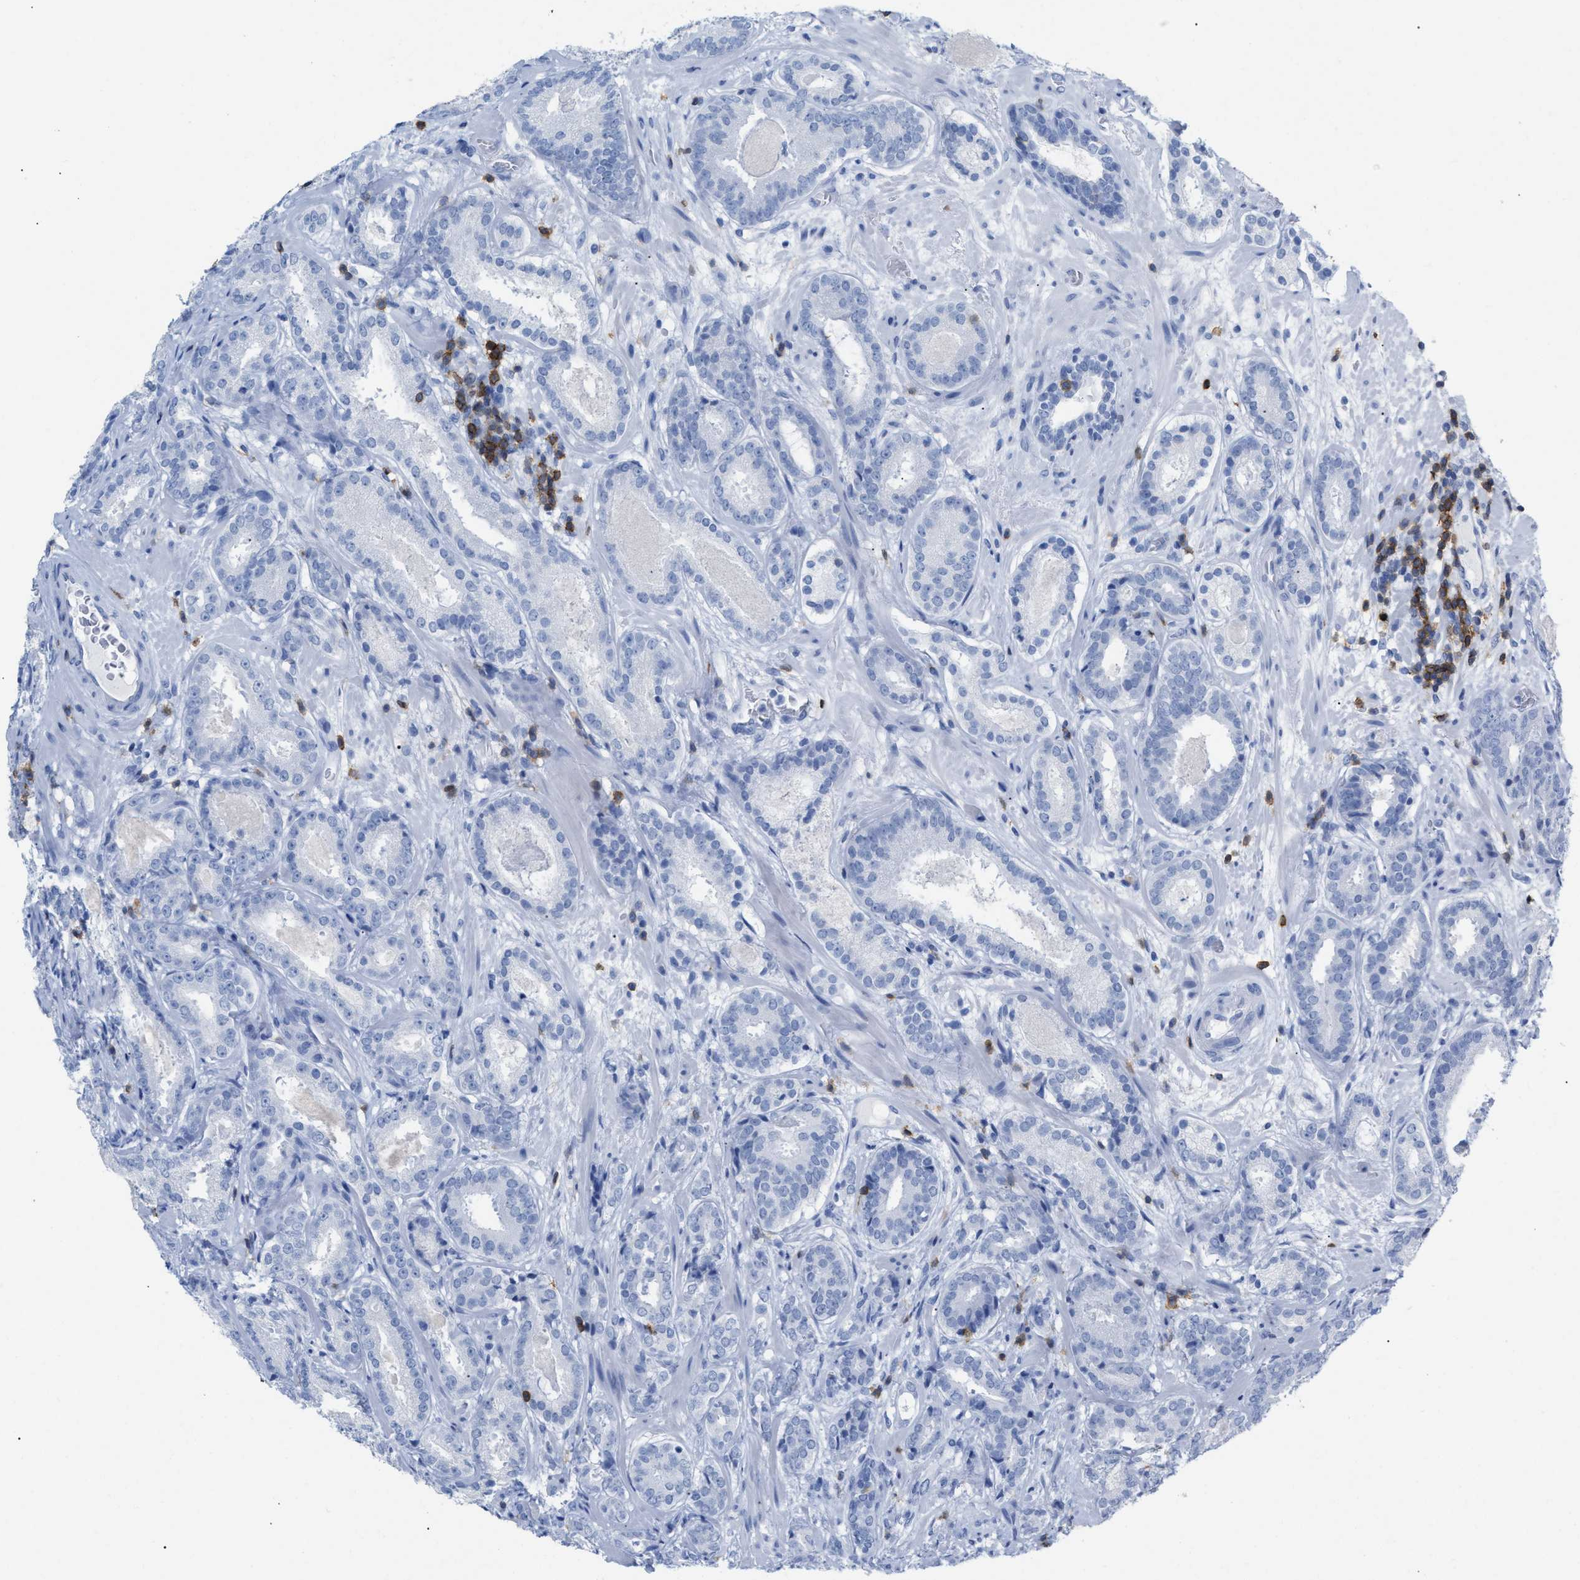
{"staining": {"intensity": "negative", "quantity": "none", "location": "none"}, "tissue": "prostate cancer", "cell_type": "Tumor cells", "image_type": "cancer", "snomed": [{"axis": "morphology", "description": "Adenocarcinoma, Low grade"}, {"axis": "topography", "description": "Prostate"}], "caption": "Image shows no protein staining in tumor cells of prostate cancer tissue.", "gene": "CD5", "patient": {"sex": "male", "age": 69}}